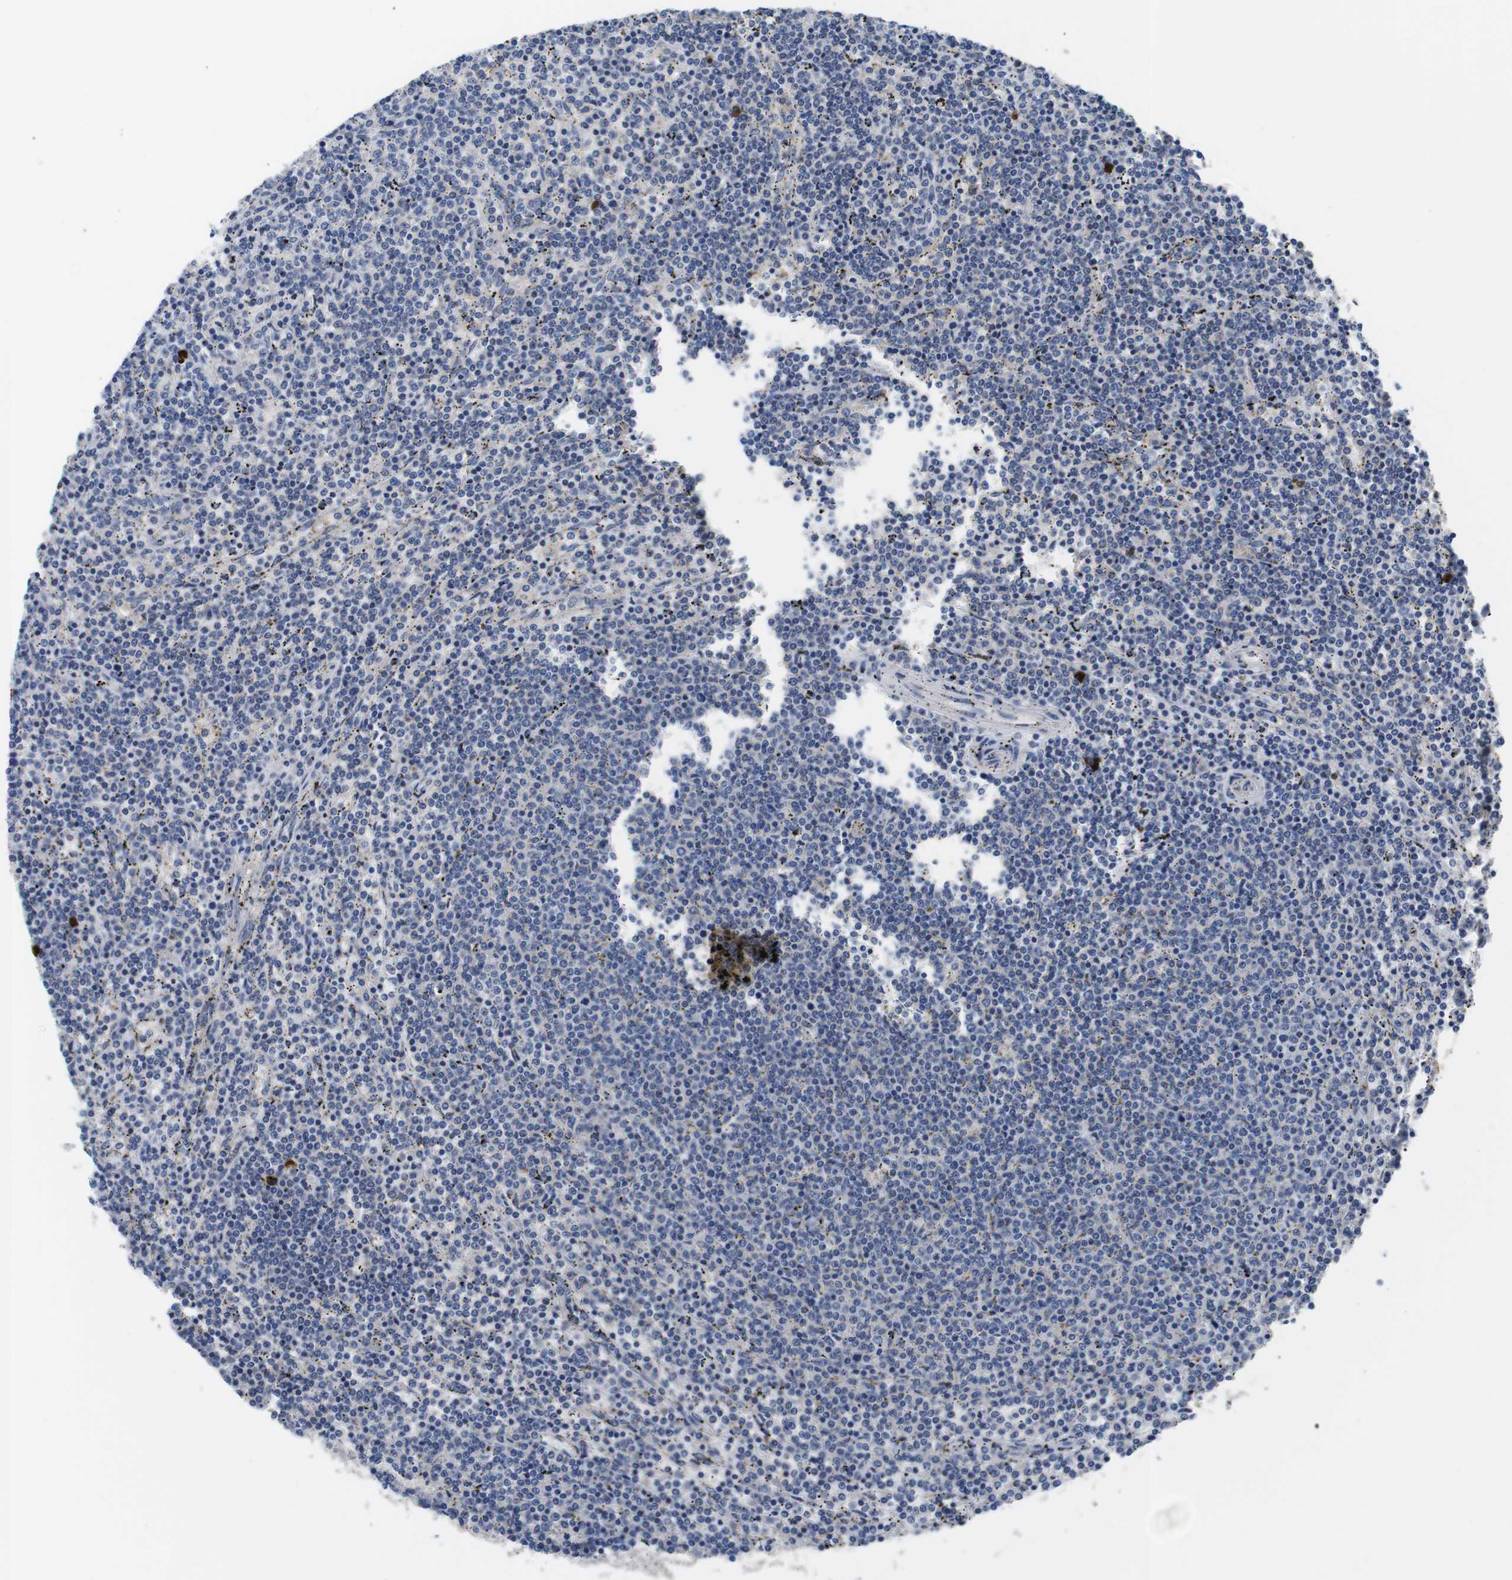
{"staining": {"intensity": "negative", "quantity": "none", "location": "none"}, "tissue": "lymphoma", "cell_type": "Tumor cells", "image_type": "cancer", "snomed": [{"axis": "morphology", "description": "Malignant lymphoma, non-Hodgkin's type, Low grade"}, {"axis": "topography", "description": "Spleen"}], "caption": "IHC micrograph of human low-grade malignant lymphoma, non-Hodgkin's type stained for a protein (brown), which shows no staining in tumor cells.", "gene": "IGKC", "patient": {"sex": "female", "age": 50}}